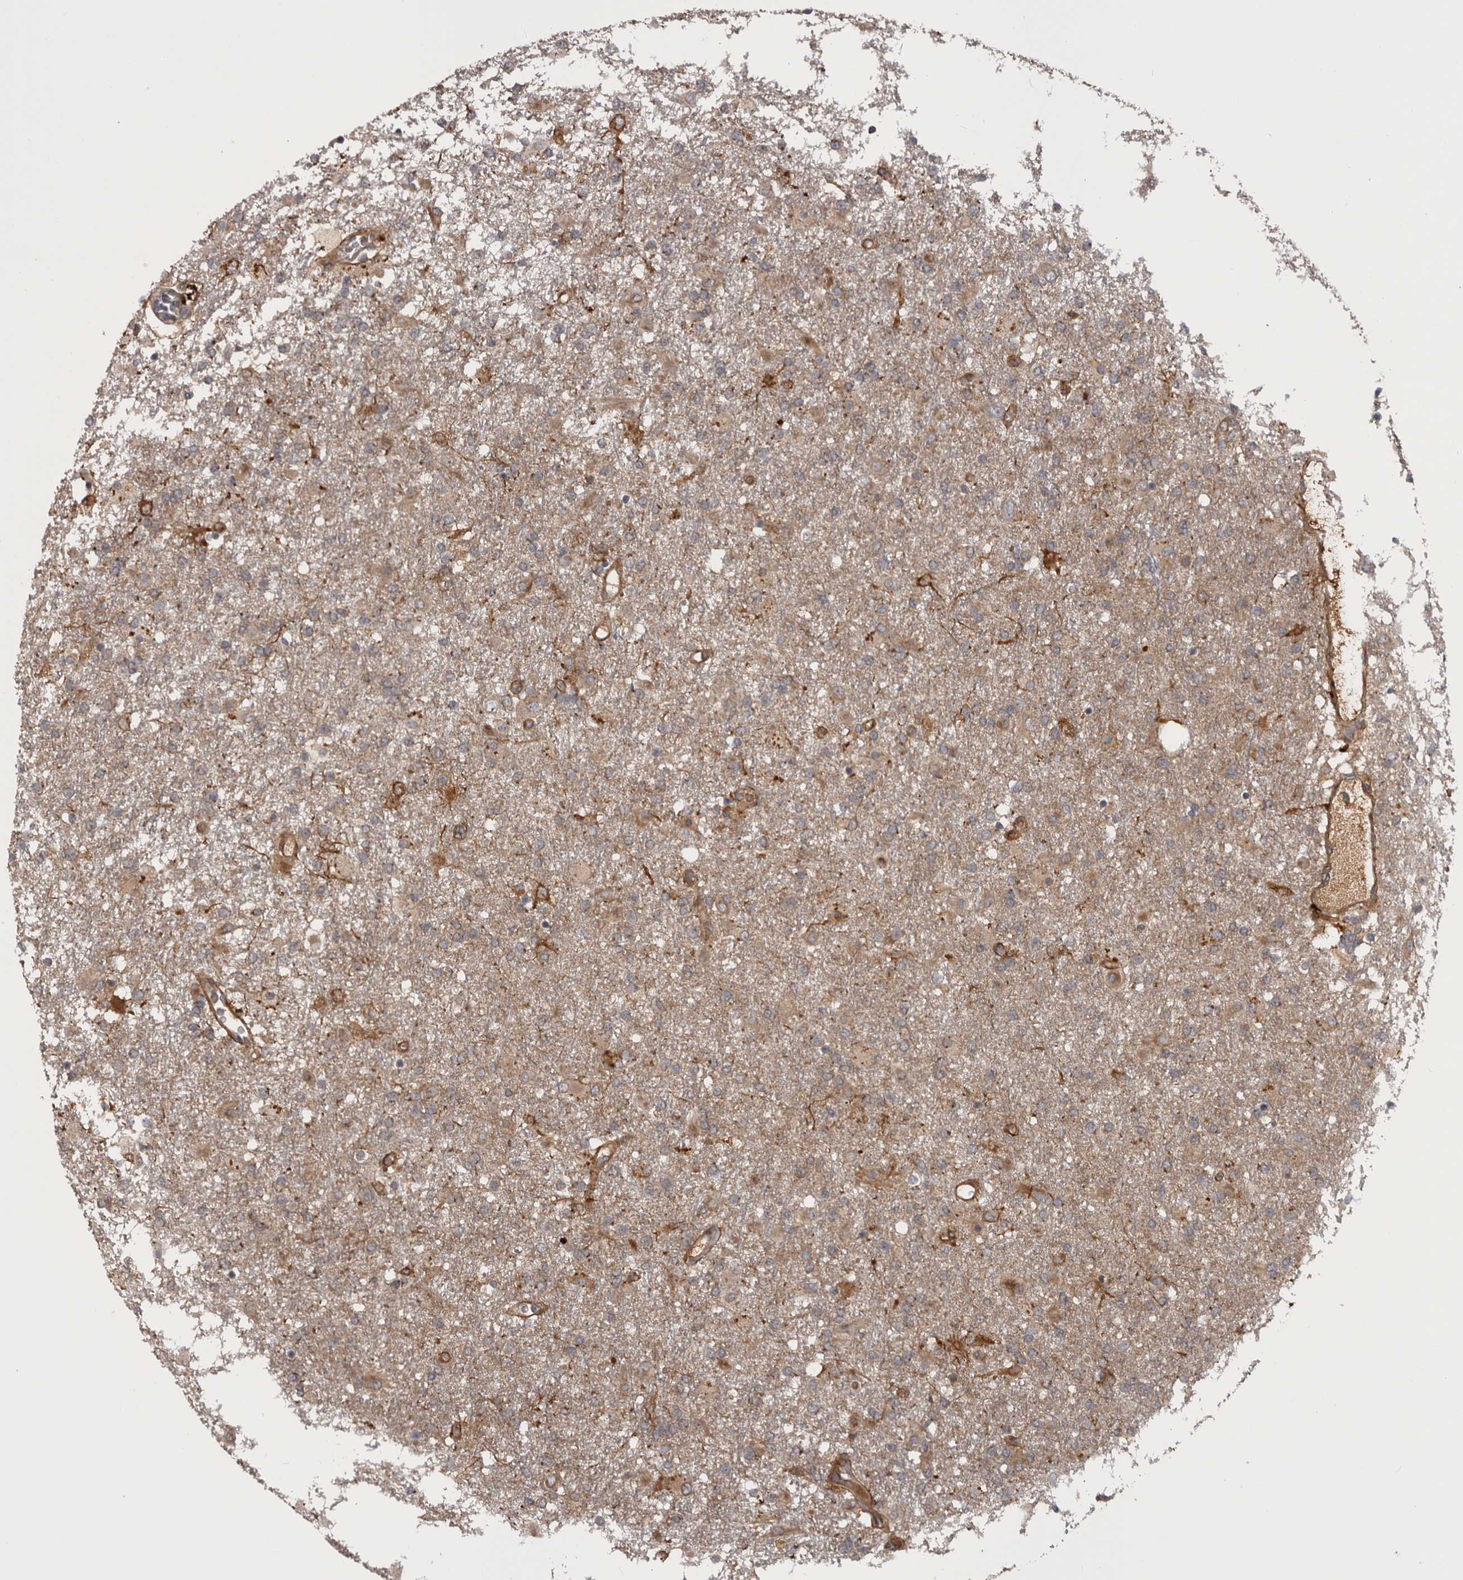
{"staining": {"intensity": "weak", "quantity": ">75%", "location": "cytoplasmic/membranous"}, "tissue": "glioma", "cell_type": "Tumor cells", "image_type": "cancer", "snomed": [{"axis": "morphology", "description": "Glioma, malignant, Low grade"}, {"axis": "topography", "description": "Brain"}], "caption": "The image exhibits immunohistochemical staining of low-grade glioma (malignant). There is weak cytoplasmic/membranous expression is present in about >75% of tumor cells.", "gene": "RAB3GAP2", "patient": {"sex": "male", "age": 65}}